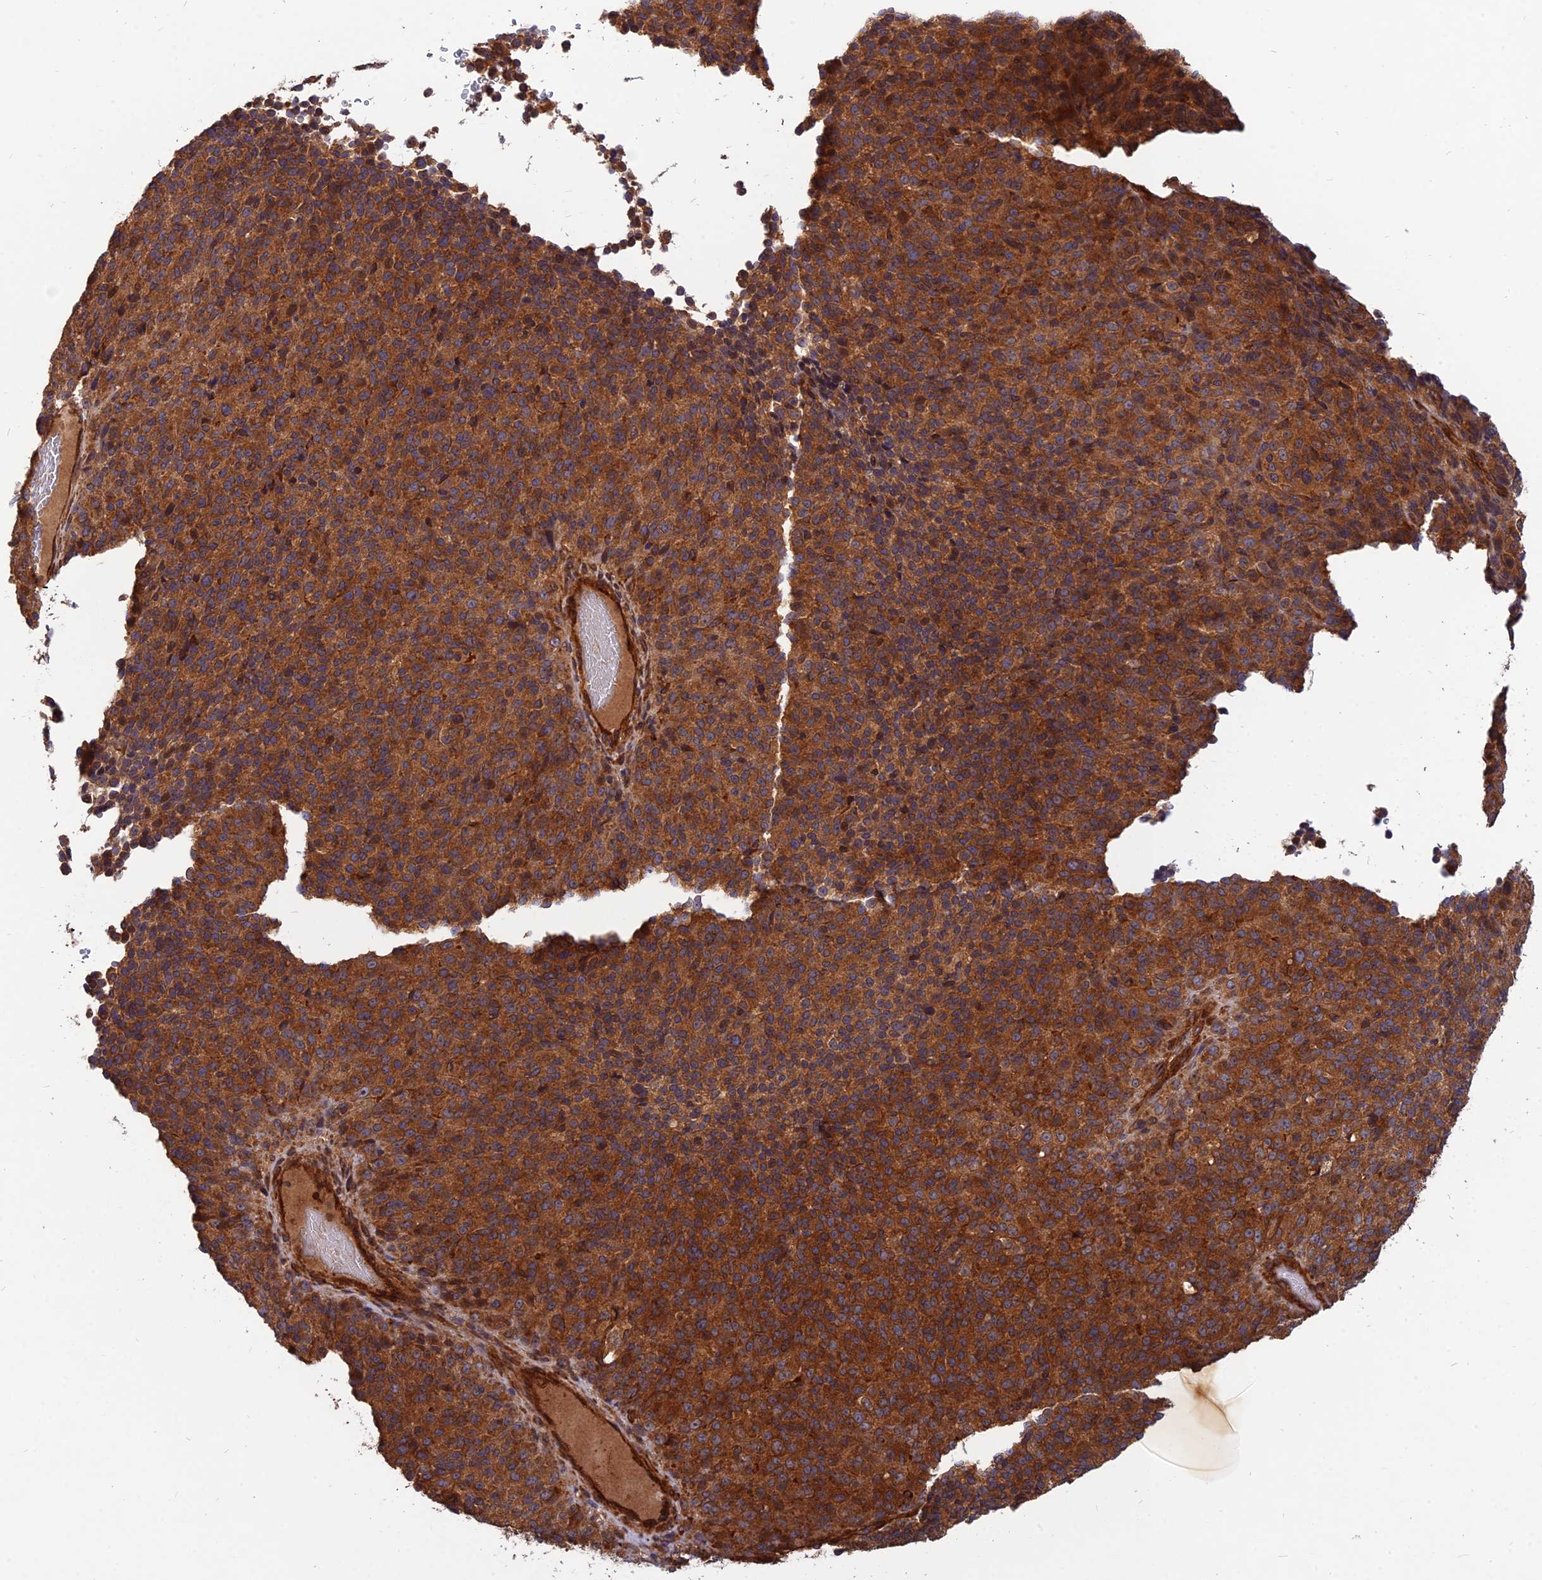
{"staining": {"intensity": "strong", "quantity": ">75%", "location": "cytoplasmic/membranous"}, "tissue": "melanoma", "cell_type": "Tumor cells", "image_type": "cancer", "snomed": [{"axis": "morphology", "description": "Malignant melanoma, Metastatic site"}, {"axis": "topography", "description": "Brain"}], "caption": "A brown stain labels strong cytoplasmic/membranous positivity of a protein in melanoma tumor cells.", "gene": "RELCH", "patient": {"sex": "female", "age": 56}}